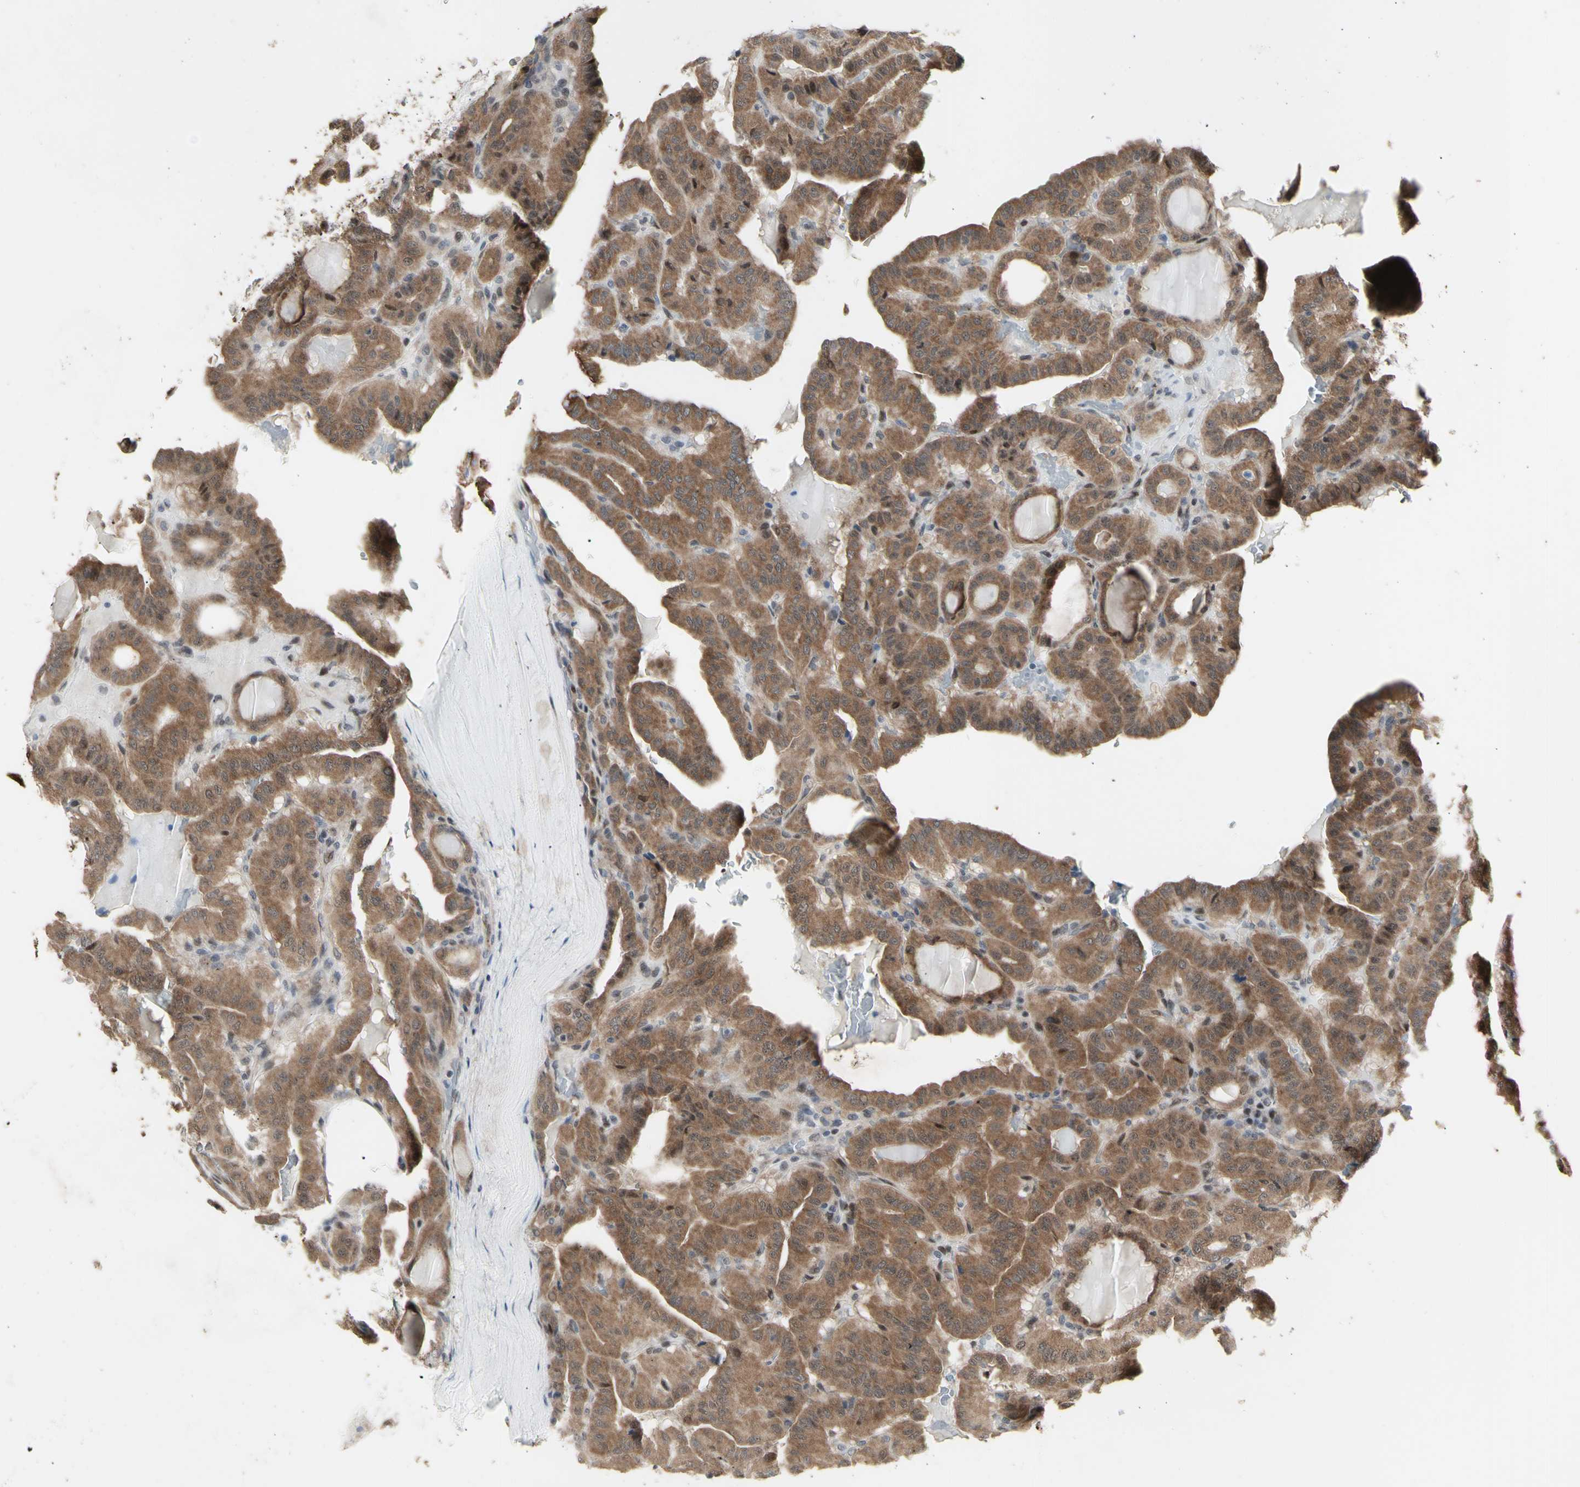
{"staining": {"intensity": "moderate", "quantity": ">75%", "location": "cytoplasmic/membranous"}, "tissue": "head and neck cancer", "cell_type": "Tumor cells", "image_type": "cancer", "snomed": [{"axis": "morphology", "description": "Squamous cell carcinoma, NOS"}, {"axis": "topography", "description": "Oral tissue"}, {"axis": "topography", "description": "Head-Neck"}], "caption": "Immunohistochemistry image of head and neck cancer stained for a protein (brown), which demonstrates medium levels of moderate cytoplasmic/membranous expression in about >75% of tumor cells.", "gene": "DHRS7B", "patient": {"sex": "female", "age": 50}}